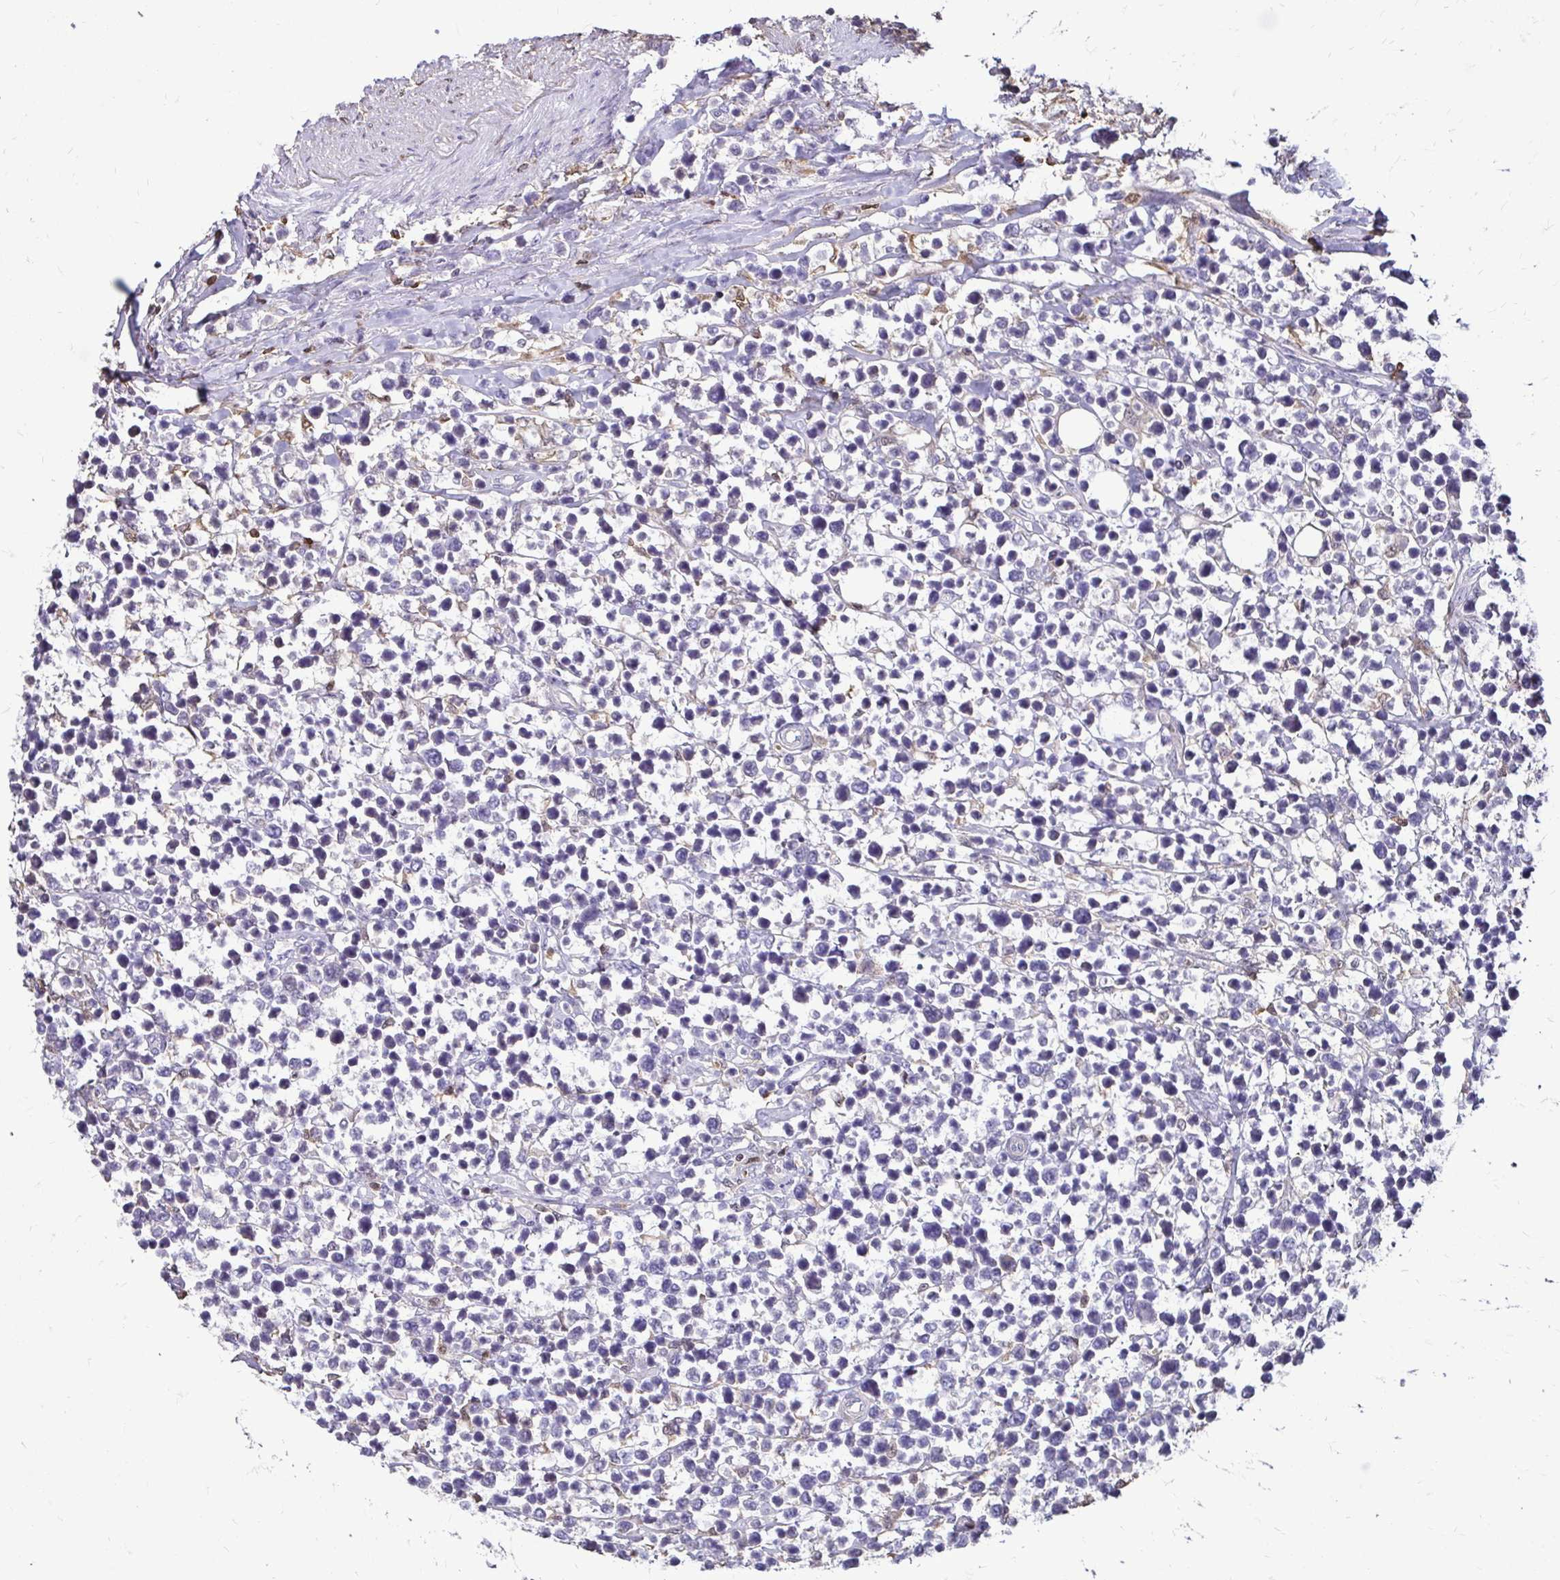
{"staining": {"intensity": "negative", "quantity": "none", "location": "none"}, "tissue": "lymphoma", "cell_type": "Tumor cells", "image_type": "cancer", "snomed": [{"axis": "morphology", "description": "Malignant lymphoma, non-Hodgkin's type, High grade"}, {"axis": "topography", "description": "Soft tissue"}], "caption": "The immunohistochemistry (IHC) histopathology image has no significant staining in tumor cells of lymphoma tissue.", "gene": "ZFP1", "patient": {"sex": "female", "age": 56}}